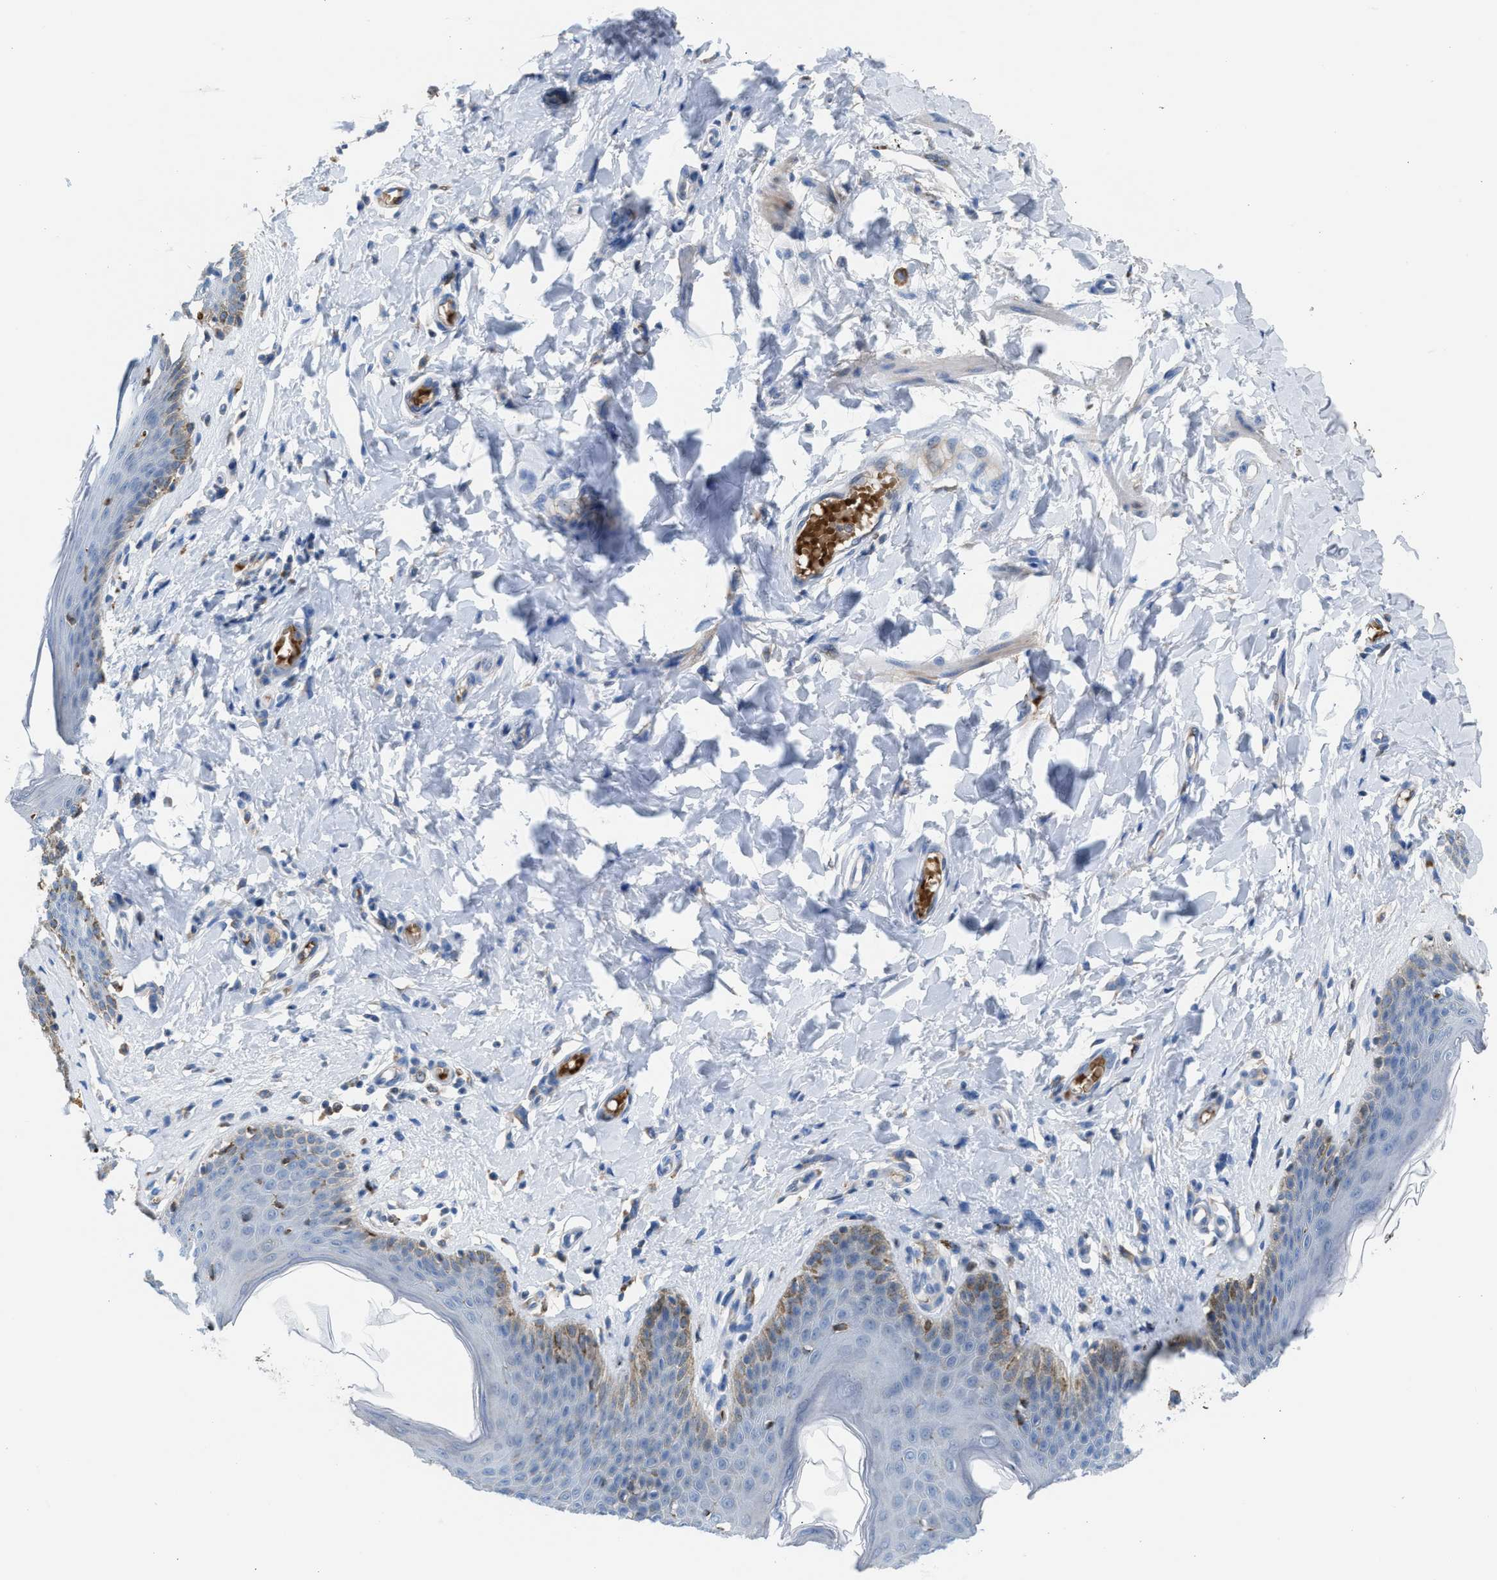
{"staining": {"intensity": "moderate", "quantity": "<25%", "location": "cytoplasmic/membranous"}, "tissue": "skin", "cell_type": "Epidermal cells", "image_type": "normal", "snomed": [{"axis": "morphology", "description": "Normal tissue, NOS"}, {"axis": "topography", "description": "Vulva"}], "caption": "High-magnification brightfield microscopy of unremarkable skin stained with DAB (brown) and counterstained with hematoxylin (blue). epidermal cells exhibit moderate cytoplasmic/membranous expression is identified in about<25% of cells. (DAB IHC with brightfield microscopy, high magnification).", "gene": "CA3", "patient": {"sex": "female", "age": 66}}